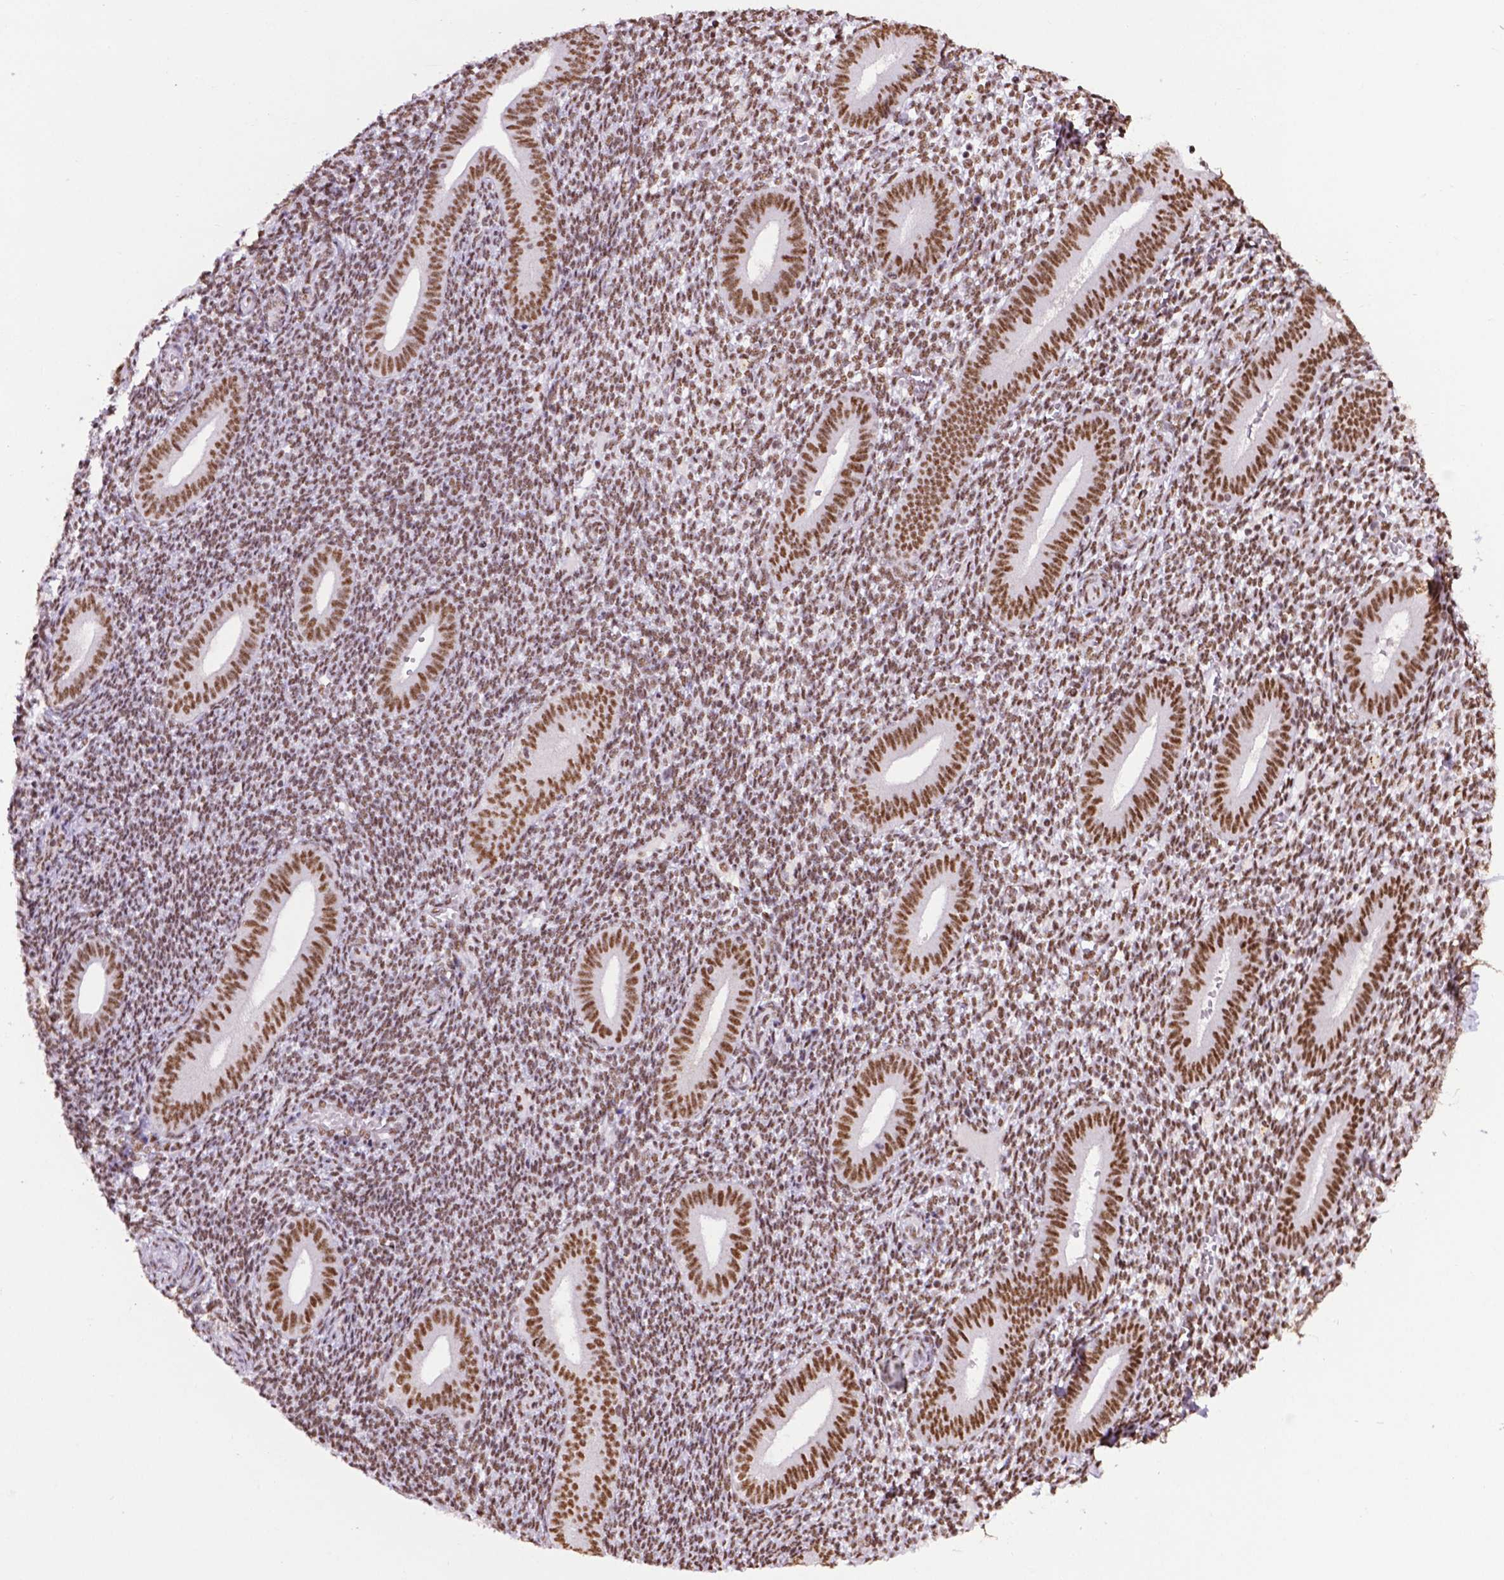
{"staining": {"intensity": "moderate", "quantity": "25%-75%", "location": "nuclear"}, "tissue": "endometrium", "cell_type": "Cells in endometrial stroma", "image_type": "normal", "snomed": [{"axis": "morphology", "description": "Normal tissue, NOS"}, {"axis": "topography", "description": "Endometrium"}], "caption": "The immunohistochemical stain labels moderate nuclear positivity in cells in endometrial stroma of normal endometrium.", "gene": "CCAR2", "patient": {"sex": "female", "age": 25}}